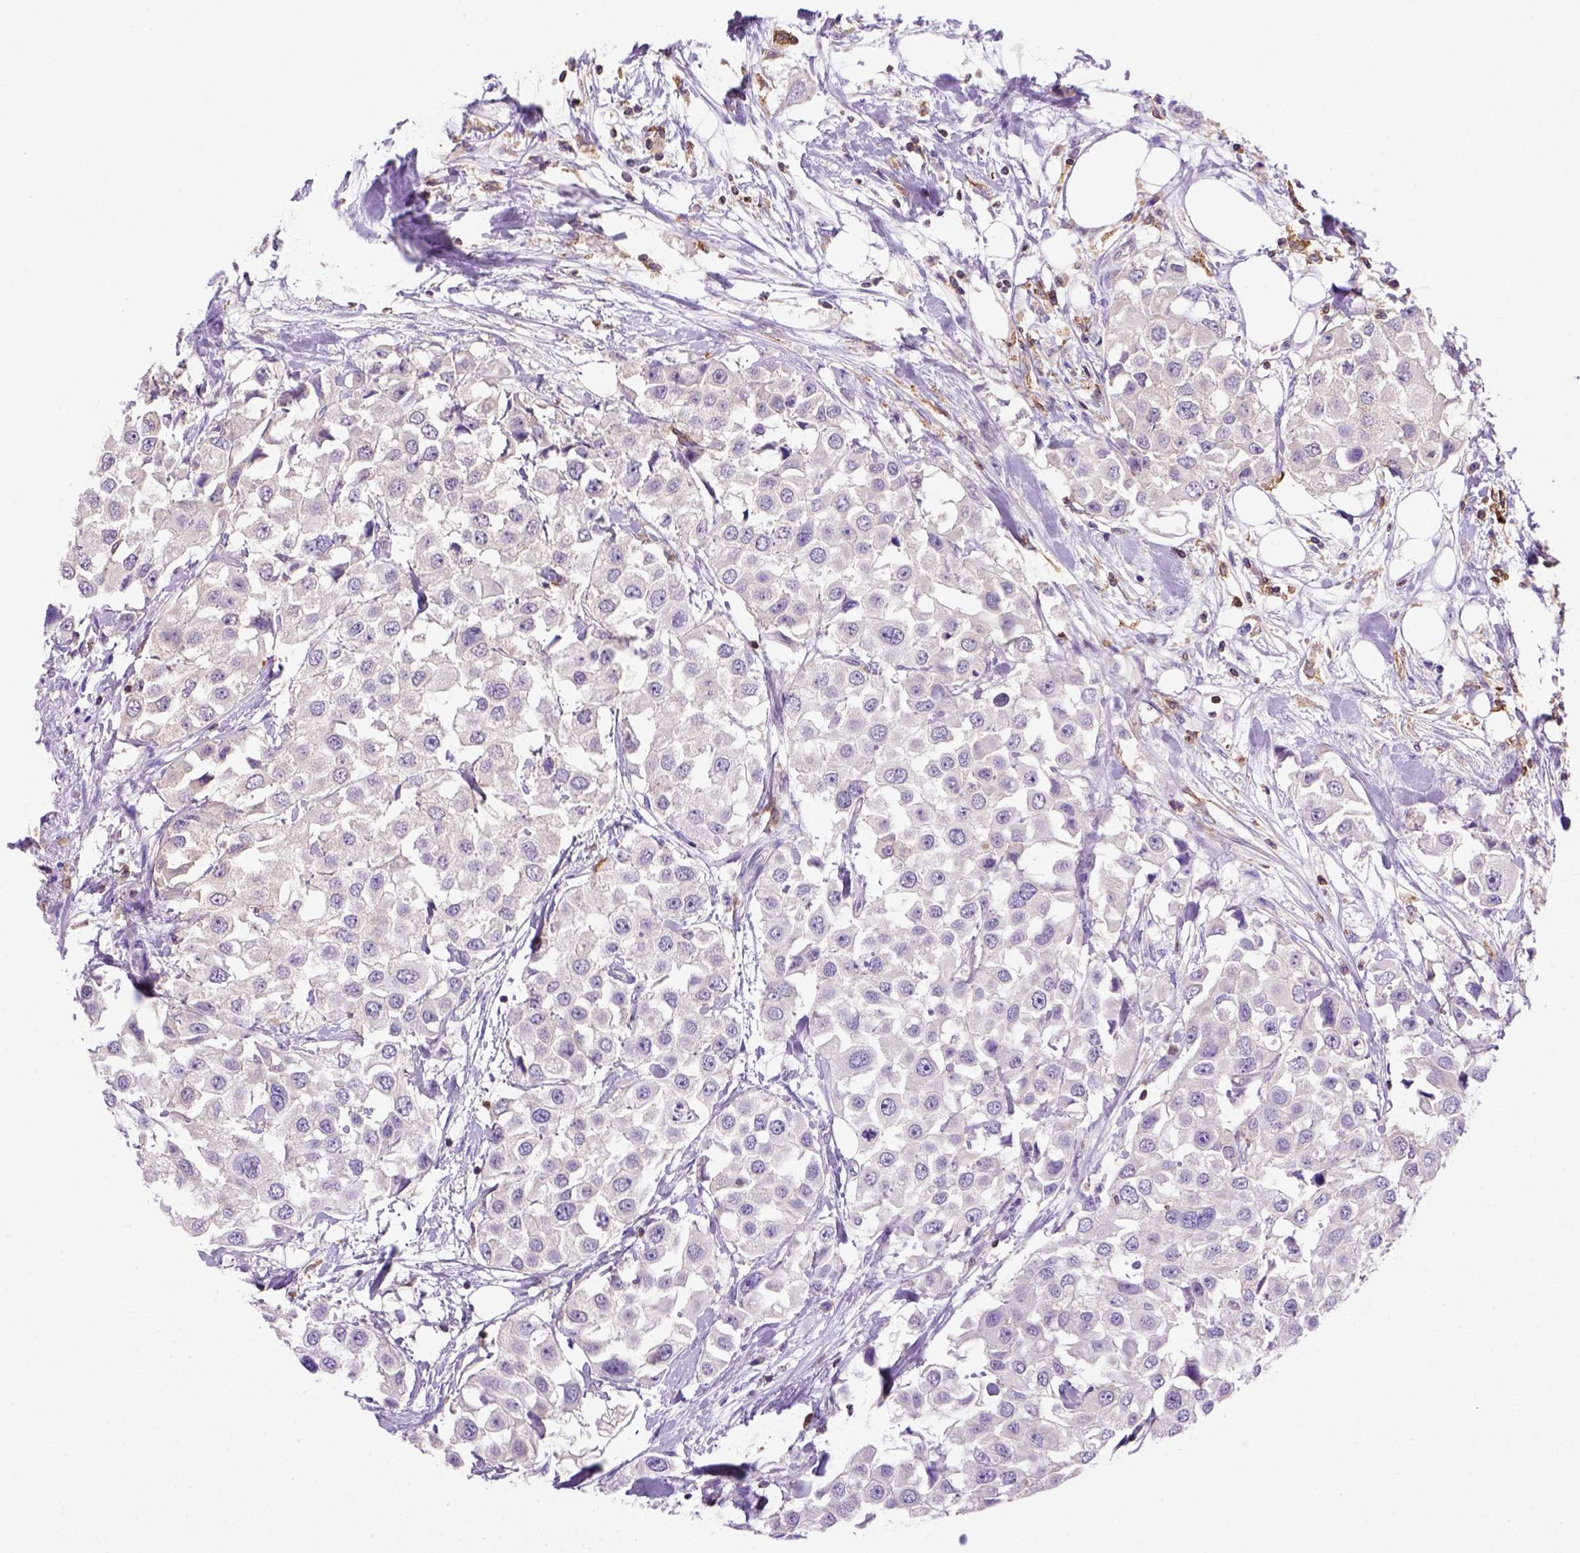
{"staining": {"intensity": "negative", "quantity": "none", "location": "none"}, "tissue": "urothelial cancer", "cell_type": "Tumor cells", "image_type": "cancer", "snomed": [{"axis": "morphology", "description": "Urothelial carcinoma, High grade"}, {"axis": "topography", "description": "Urinary bladder"}], "caption": "DAB immunohistochemical staining of urothelial cancer exhibits no significant expression in tumor cells.", "gene": "INPP5D", "patient": {"sex": "female", "age": 64}}